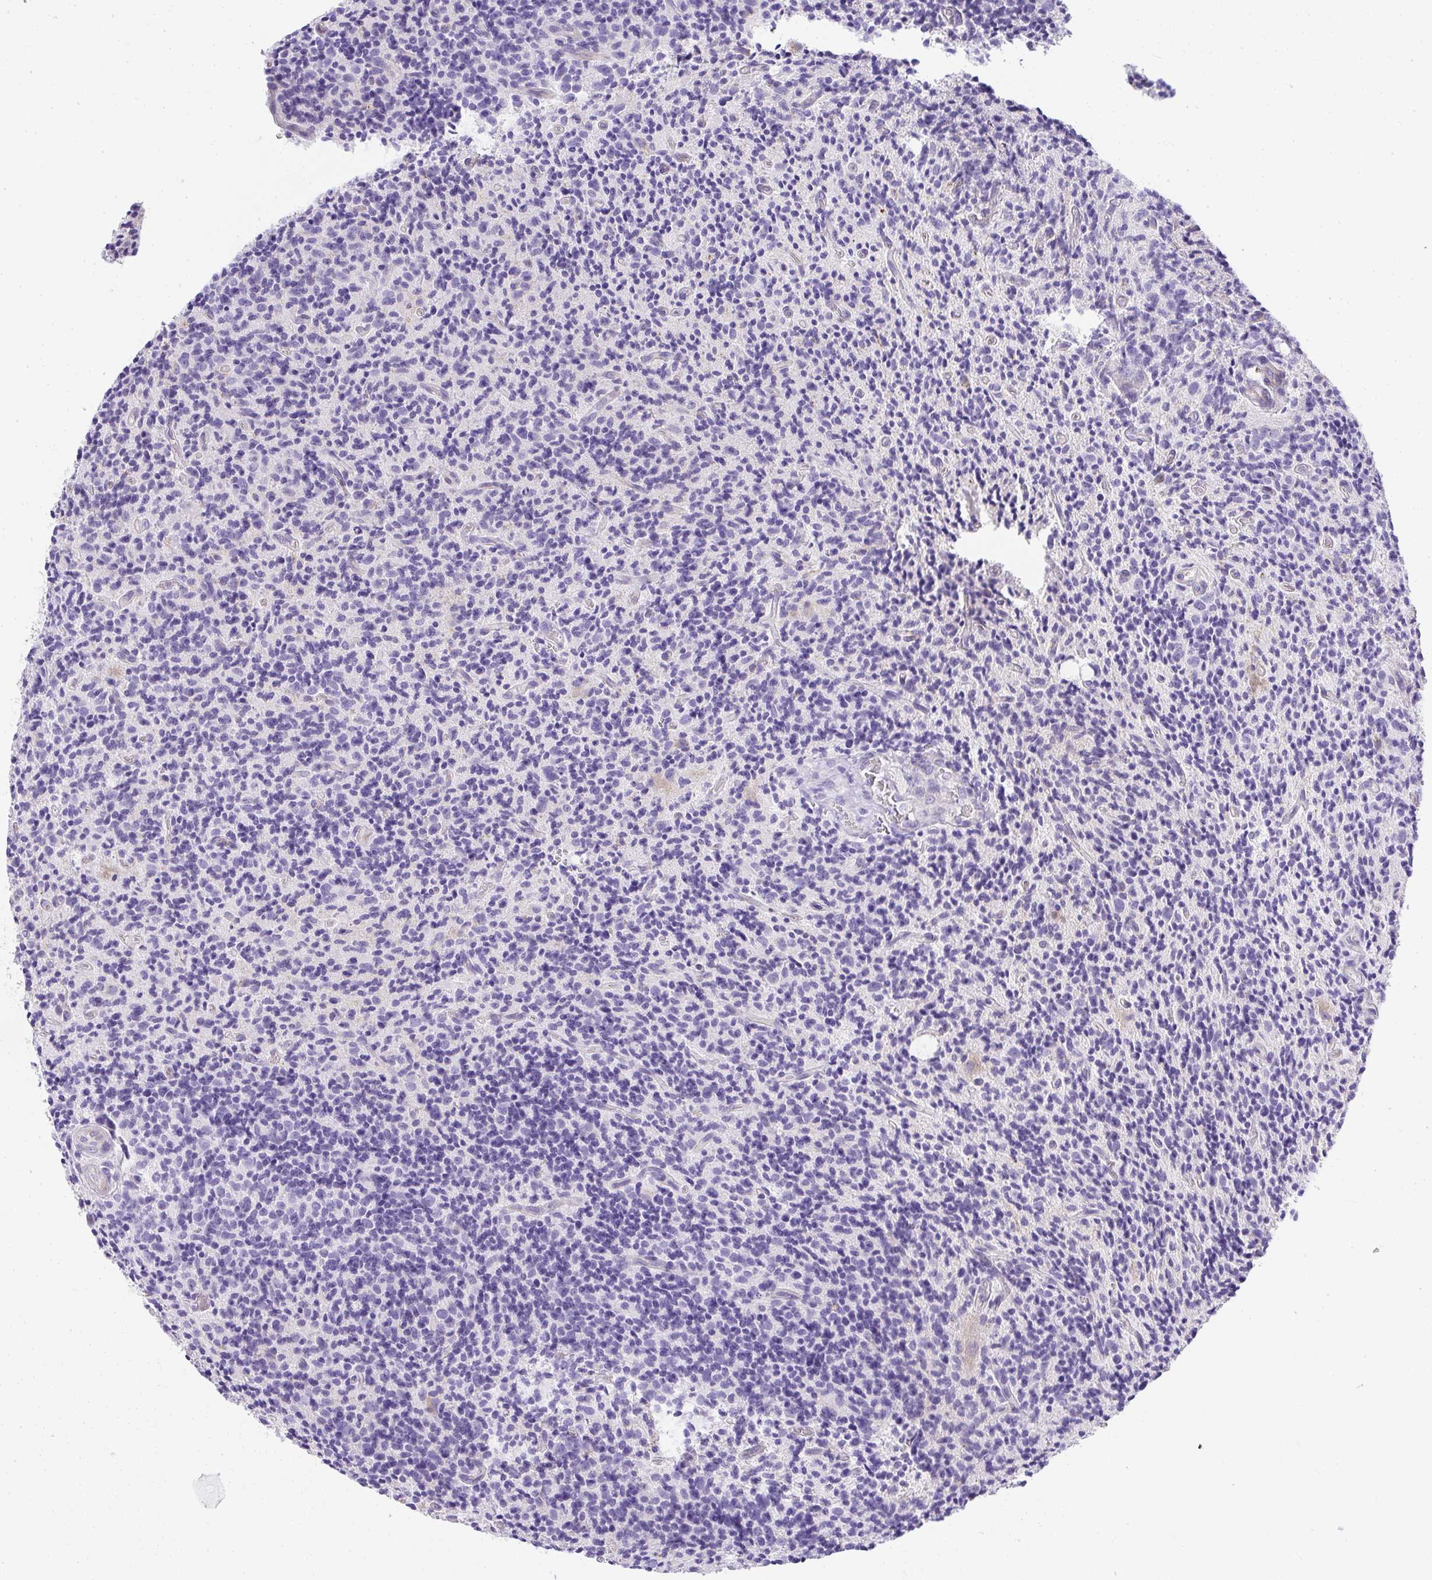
{"staining": {"intensity": "negative", "quantity": "none", "location": "none"}, "tissue": "glioma", "cell_type": "Tumor cells", "image_type": "cancer", "snomed": [{"axis": "morphology", "description": "Glioma, malignant, High grade"}, {"axis": "topography", "description": "Brain"}], "caption": "Protein analysis of glioma shows no significant staining in tumor cells.", "gene": "PLPPR3", "patient": {"sex": "male", "age": 76}}